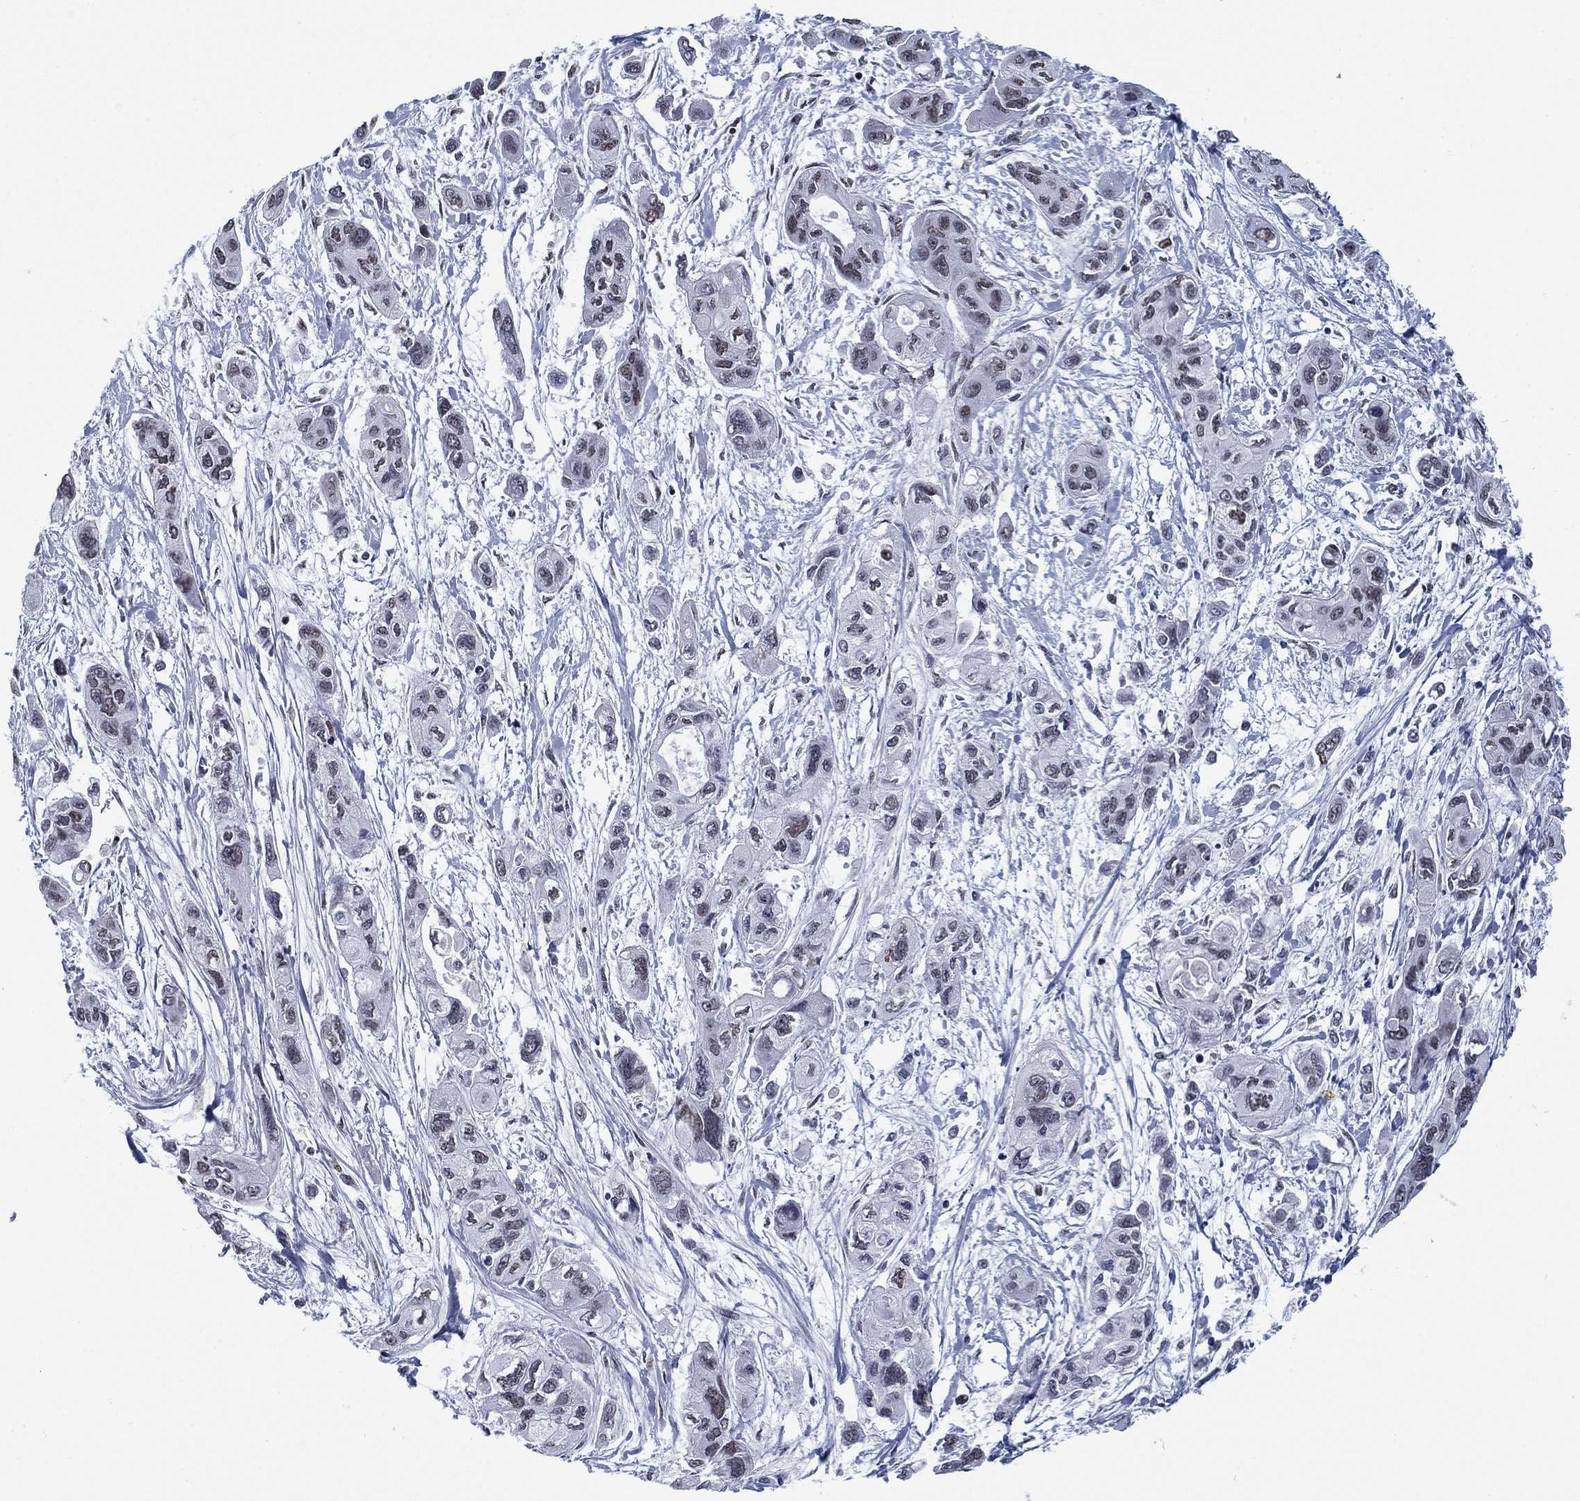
{"staining": {"intensity": "negative", "quantity": "none", "location": "none"}, "tissue": "pancreatic cancer", "cell_type": "Tumor cells", "image_type": "cancer", "snomed": [{"axis": "morphology", "description": "Adenocarcinoma, NOS"}, {"axis": "topography", "description": "Pancreas"}], "caption": "Immunohistochemical staining of human pancreatic cancer shows no significant positivity in tumor cells. (Stains: DAB IHC with hematoxylin counter stain, Microscopy: brightfield microscopy at high magnification).", "gene": "NPAS3", "patient": {"sex": "female", "age": 47}}